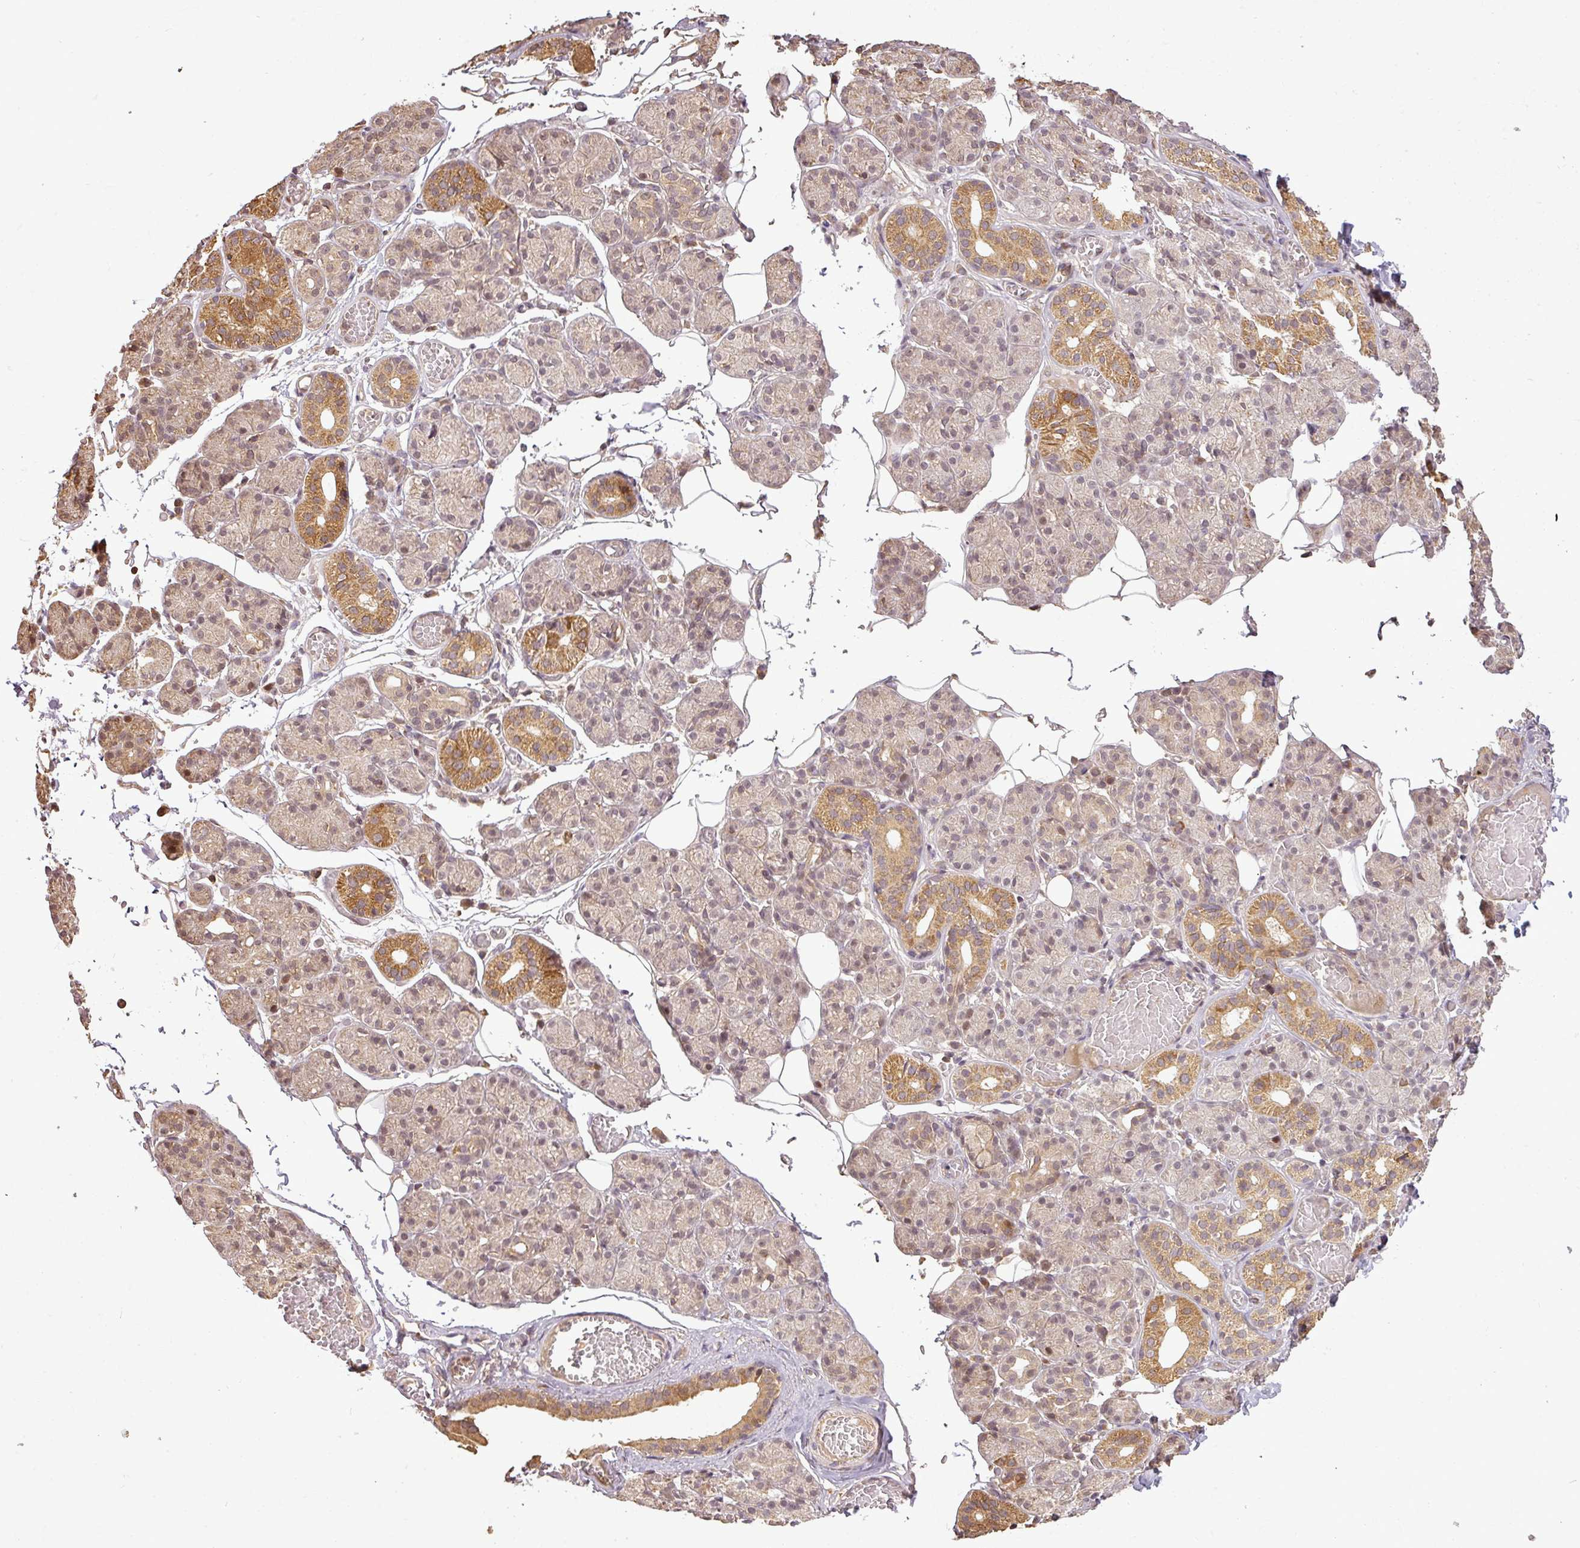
{"staining": {"intensity": "moderate", "quantity": "25%-75%", "location": "cytoplasmic/membranous,nuclear"}, "tissue": "salivary gland", "cell_type": "Glandular cells", "image_type": "normal", "snomed": [{"axis": "morphology", "description": "Normal tissue, NOS"}, {"axis": "topography", "description": "Salivary gland"}], "caption": "Immunohistochemical staining of unremarkable salivary gland reveals moderate cytoplasmic/membranous,nuclear protein positivity in about 25%-75% of glandular cells. The staining was performed using DAB (3,3'-diaminobenzidine) to visualize the protein expression in brown, while the nuclei were stained in blue with hematoxylin (Magnification: 20x).", "gene": "FAIM", "patient": {"sex": "male", "age": 63}}